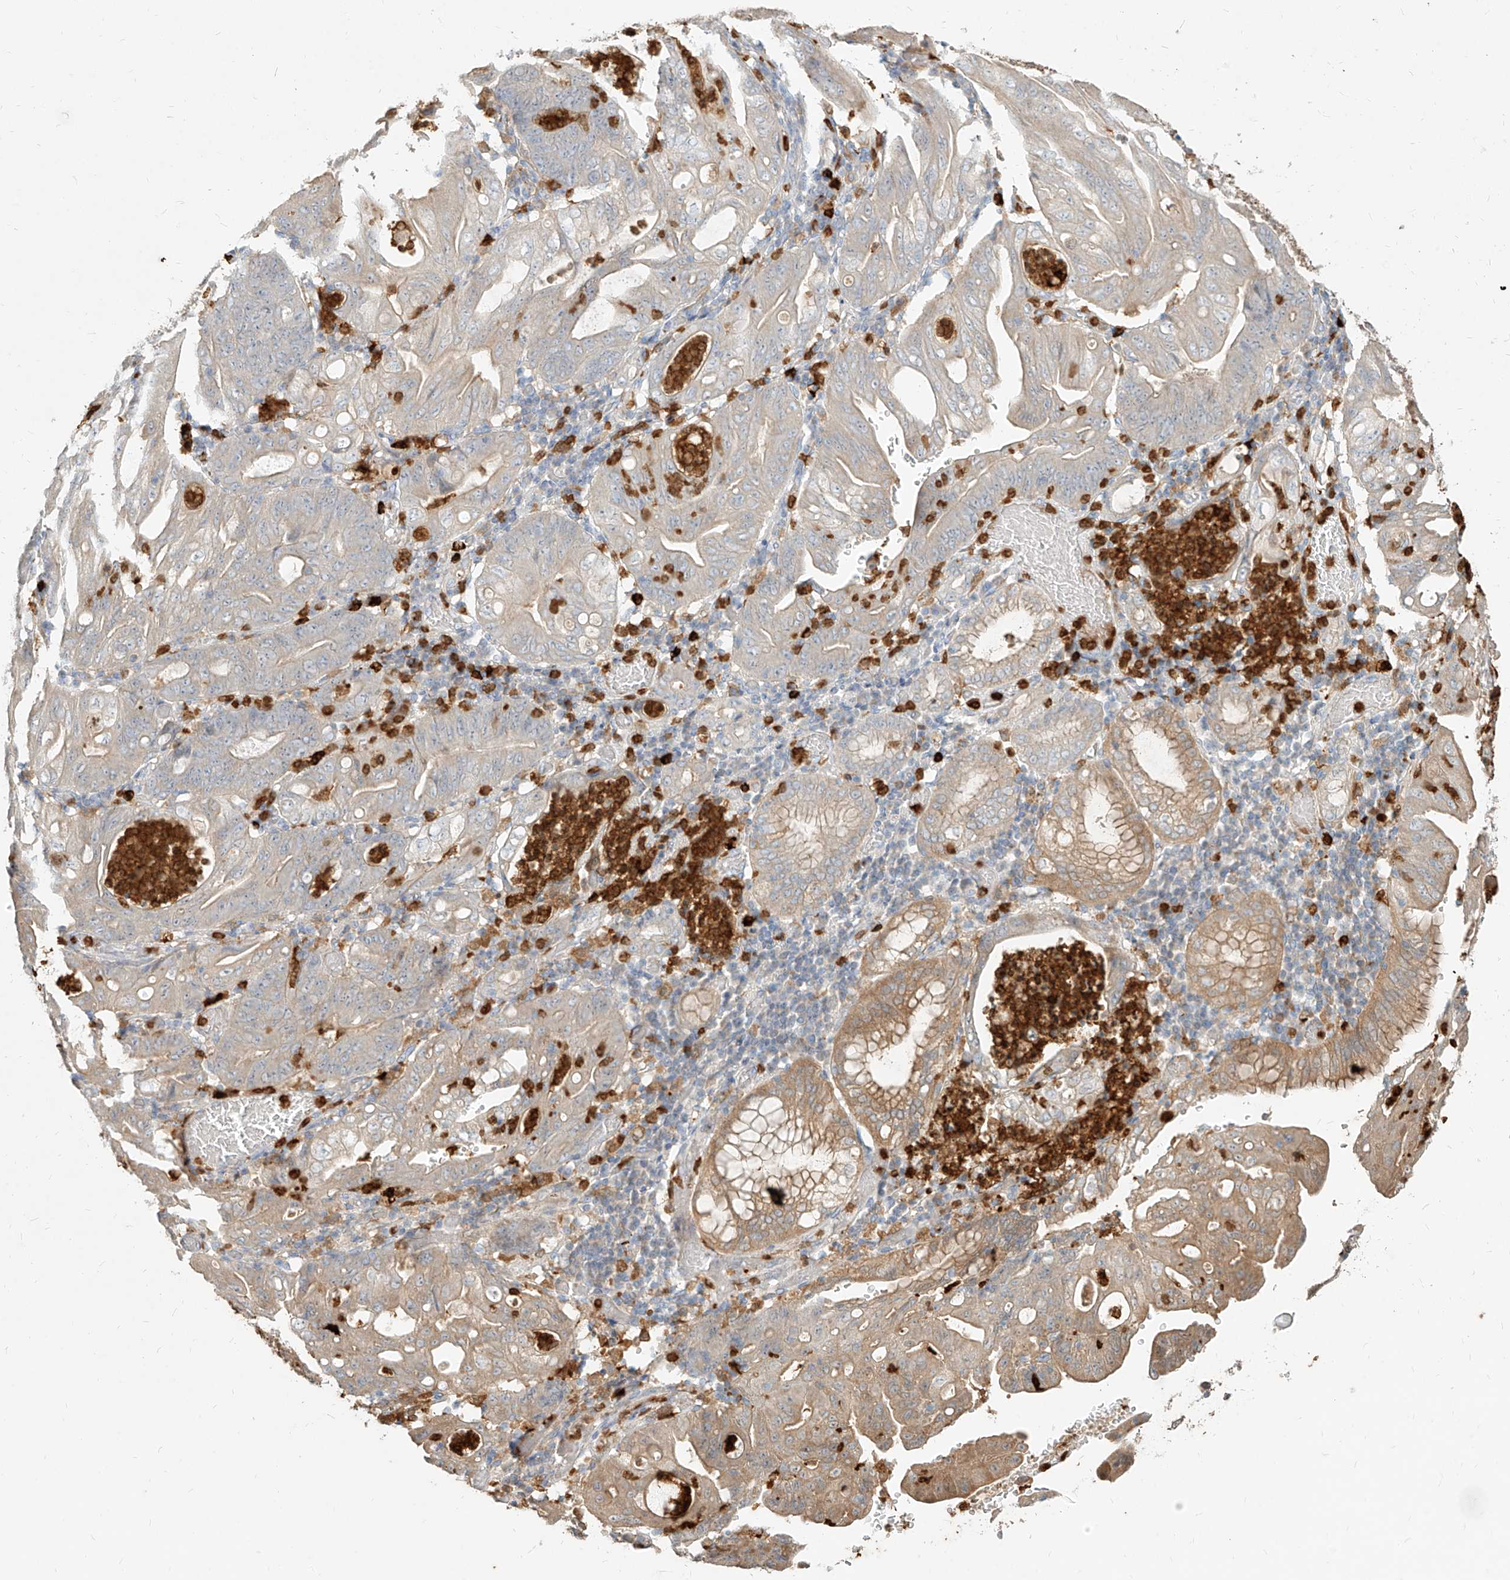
{"staining": {"intensity": "moderate", "quantity": "<25%", "location": "cytoplasmic/membranous"}, "tissue": "stomach cancer", "cell_type": "Tumor cells", "image_type": "cancer", "snomed": [{"axis": "morphology", "description": "Adenocarcinoma, NOS"}, {"axis": "topography", "description": "Stomach"}], "caption": "Moderate cytoplasmic/membranous expression is present in approximately <25% of tumor cells in stomach adenocarcinoma.", "gene": "PGD", "patient": {"sex": "female", "age": 73}}